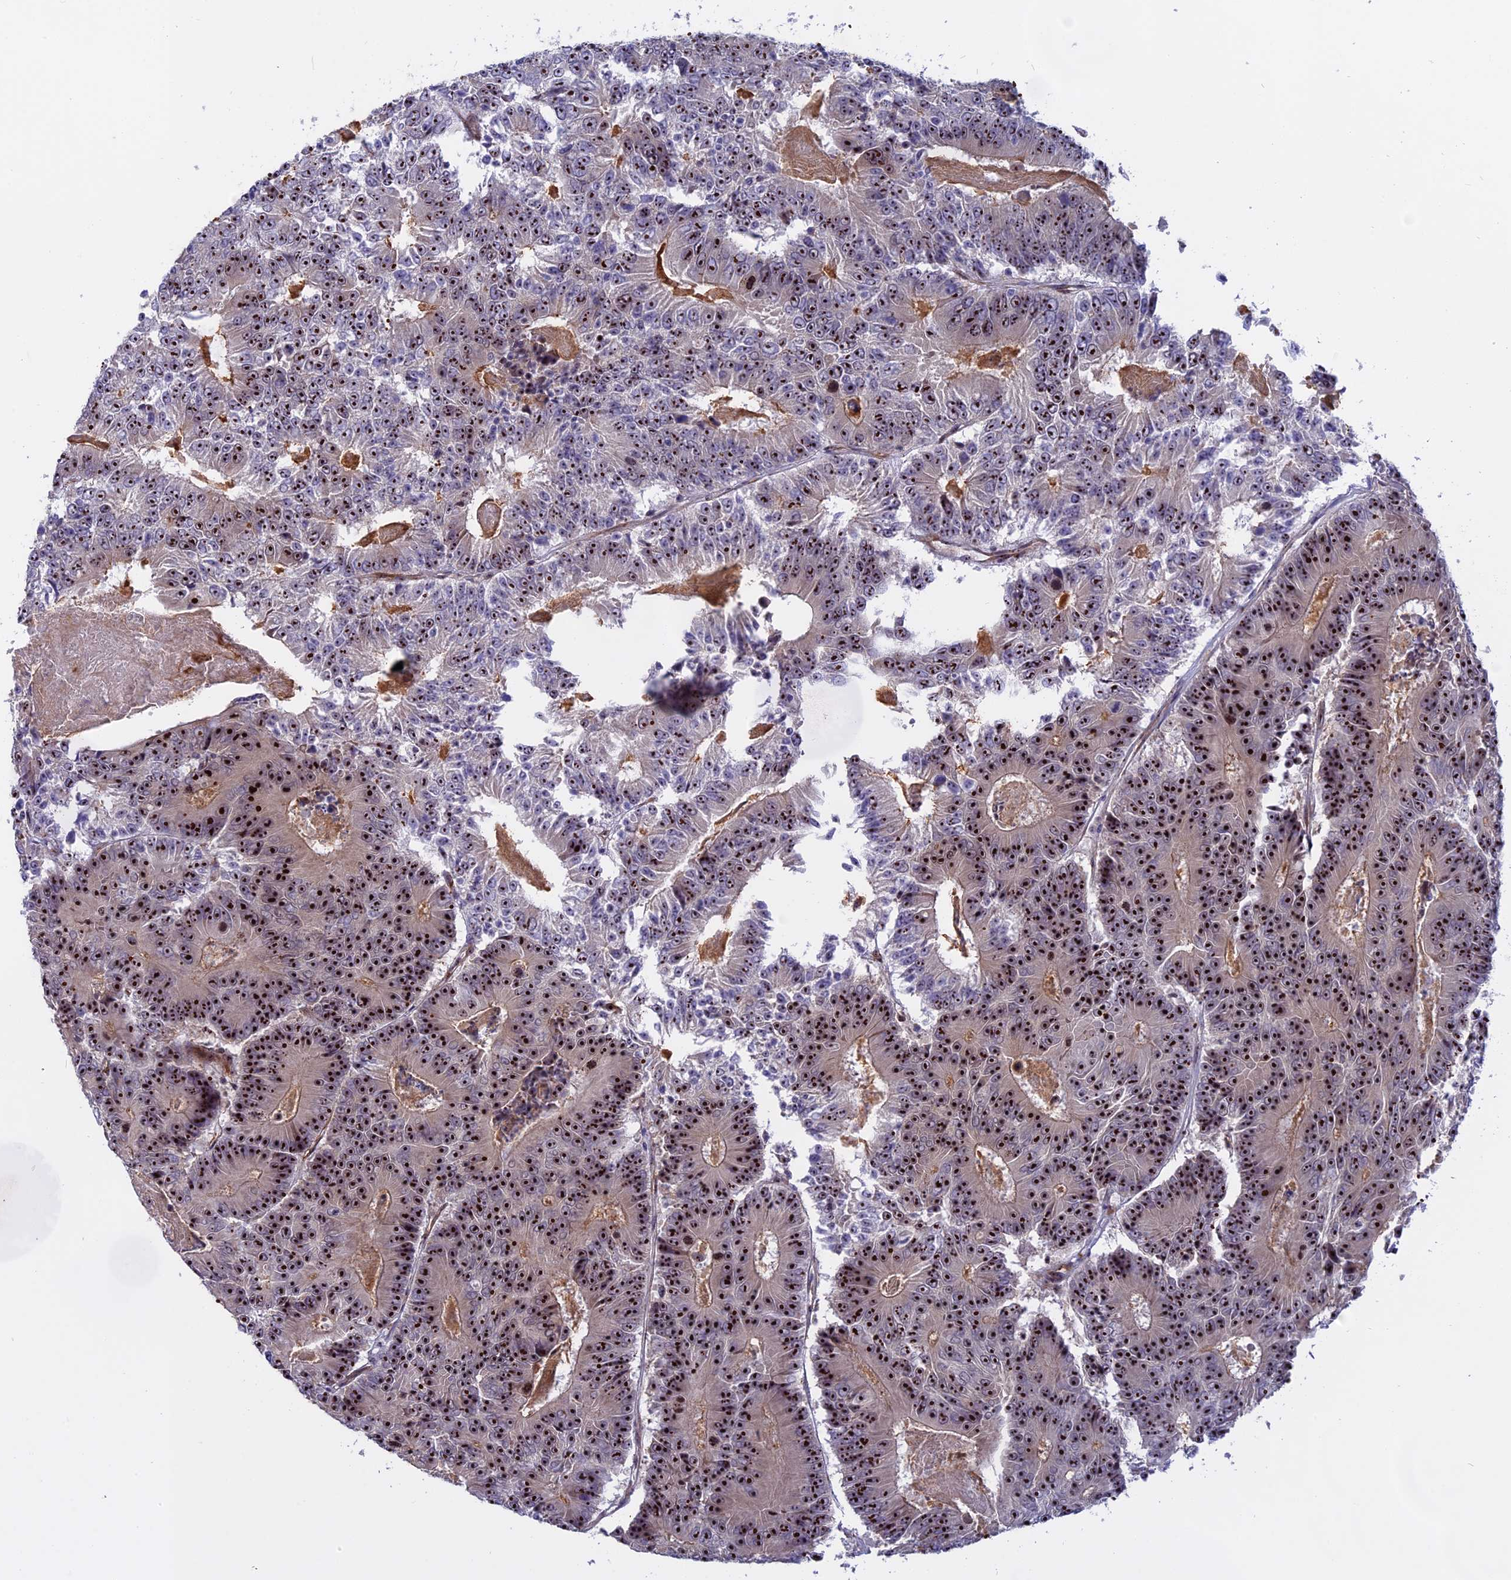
{"staining": {"intensity": "strong", "quantity": ">75%", "location": "nuclear"}, "tissue": "colorectal cancer", "cell_type": "Tumor cells", "image_type": "cancer", "snomed": [{"axis": "morphology", "description": "Adenocarcinoma, NOS"}, {"axis": "topography", "description": "Colon"}], "caption": "High-power microscopy captured an immunohistochemistry (IHC) micrograph of adenocarcinoma (colorectal), revealing strong nuclear expression in about >75% of tumor cells.", "gene": "DBNDD1", "patient": {"sex": "male", "age": 83}}